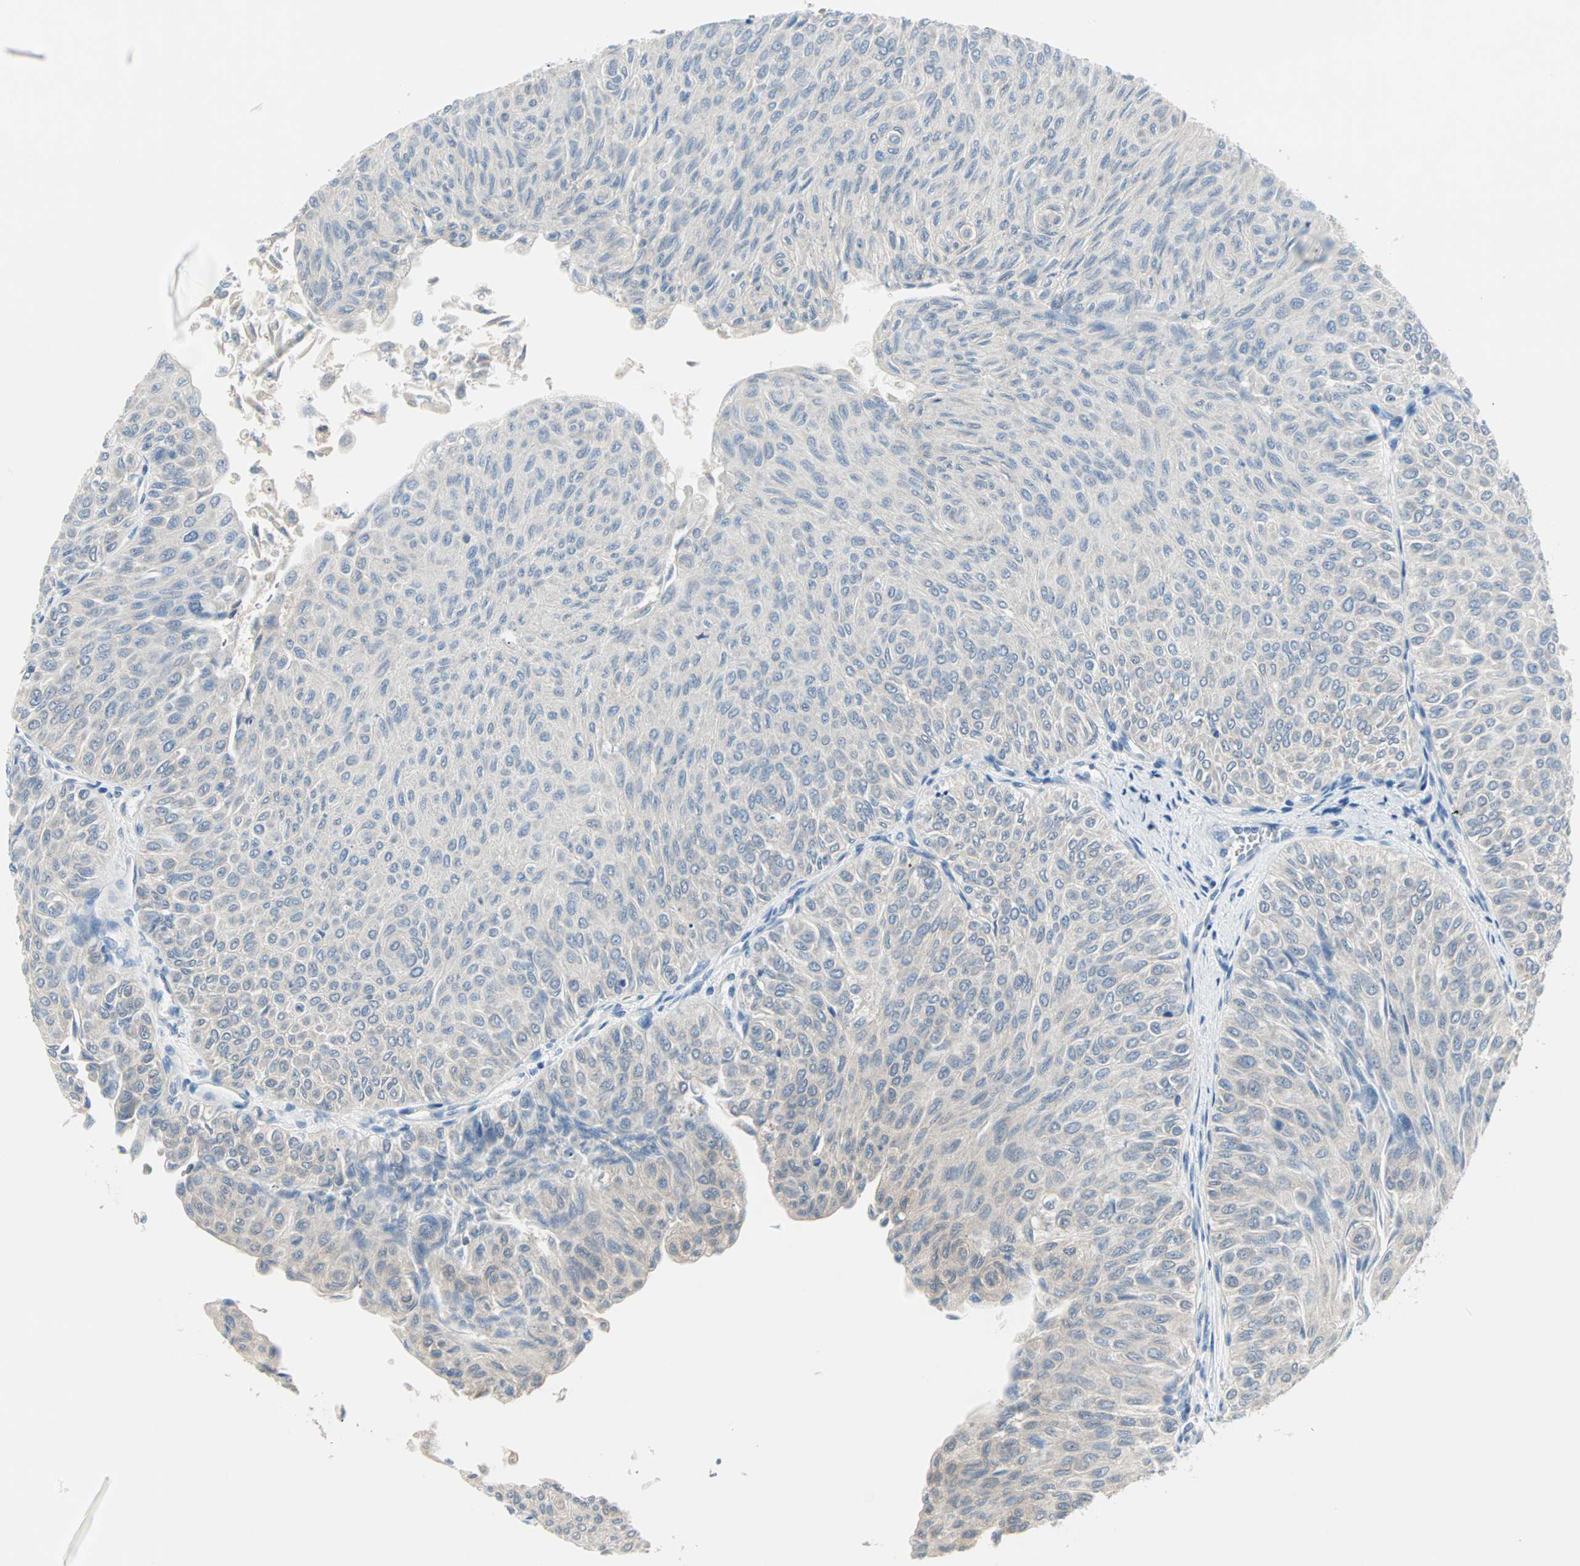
{"staining": {"intensity": "weak", "quantity": "<25%", "location": "cytoplasmic/membranous"}, "tissue": "urothelial cancer", "cell_type": "Tumor cells", "image_type": "cancer", "snomed": [{"axis": "morphology", "description": "Urothelial carcinoma, Low grade"}, {"axis": "topography", "description": "Urinary bladder"}], "caption": "Tumor cells are negative for brown protein staining in low-grade urothelial carcinoma.", "gene": "MPI", "patient": {"sex": "male", "age": 78}}